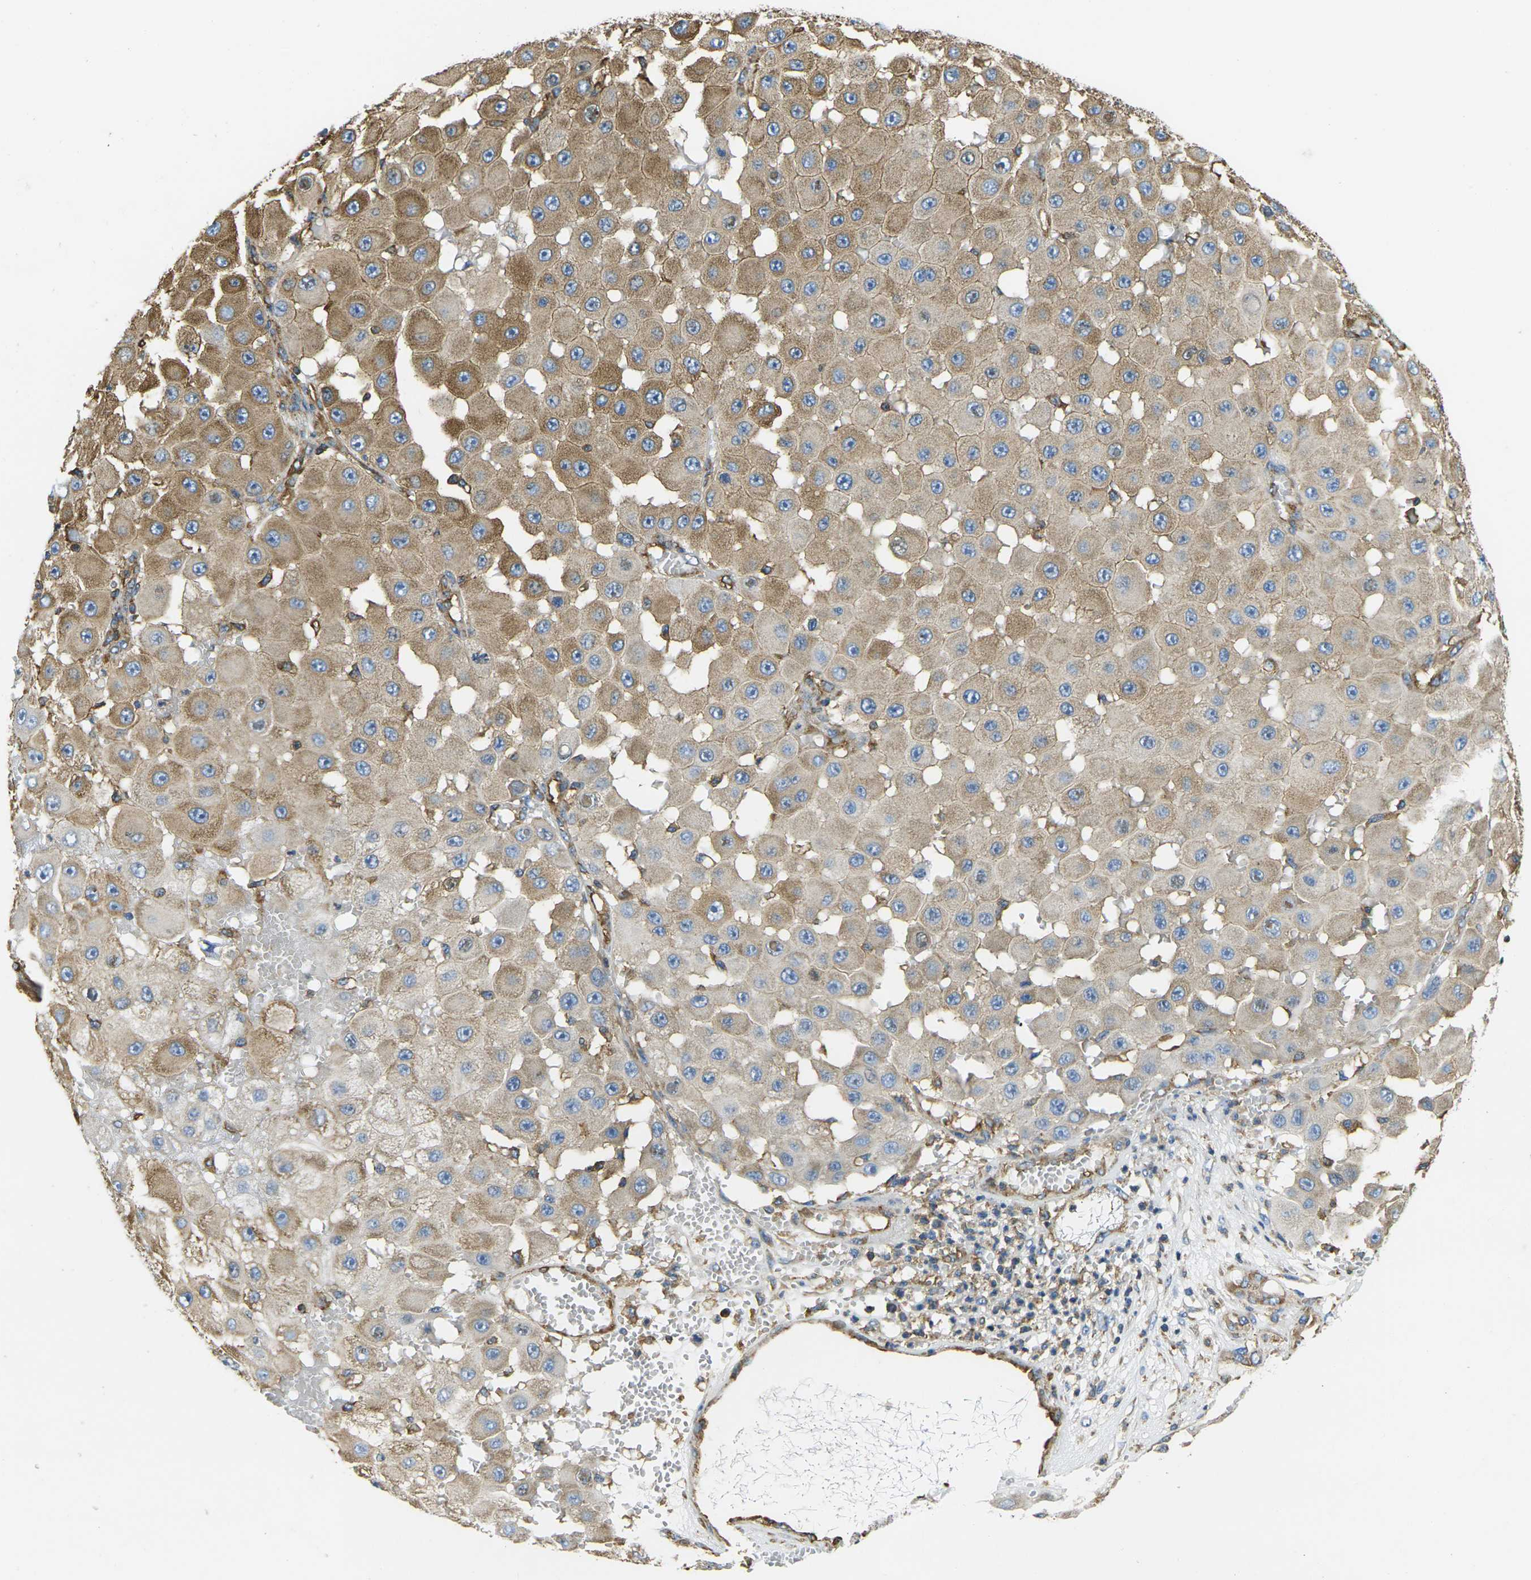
{"staining": {"intensity": "moderate", "quantity": ">75%", "location": "cytoplasmic/membranous"}, "tissue": "melanoma", "cell_type": "Tumor cells", "image_type": "cancer", "snomed": [{"axis": "morphology", "description": "Malignant melanoma, NOS"}, {"axis": "topography", "description": "Skin"}], "caption": "Malignant melanoma was stained to show a protein in brown. There is medium levels of moderate cytoplasmic/membranous expression in about >75% of tumor cells. Using DAB (3,3'-diaminobenzidine) (brown) and hematoxylin (blue) stains, captured at high magnification using brightfield microscopy.", "gene": "FAM110D", "patient": {"sex": "female", "age": 81}}